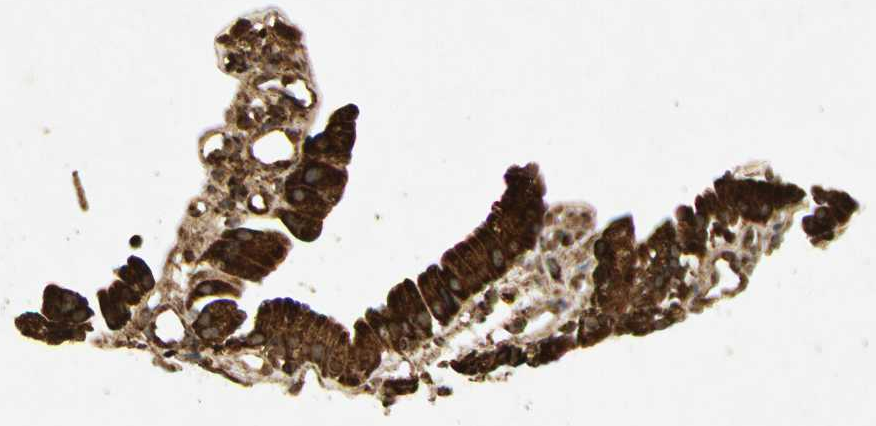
{"staining": {"intensity": "strong", "quantity": ">75%", "location": "cytoplasmic/membranous"}, "tissue": "gallbladder", "cell_type": "Glandular cells", "image_type": "normal", "snomed": [{"axis": "morphology", "description": "Normal tissue, NOS"}, {"axis": "topography", "description": "Gallbladder"}], "caption": "Glandular cells display high levels of strong cytoplasmic/membranous positivity in approximately >75% of cells in benign human gallbladder.", "gene": "PRDX3", "patient": {"sex": "male", "age": 65}}